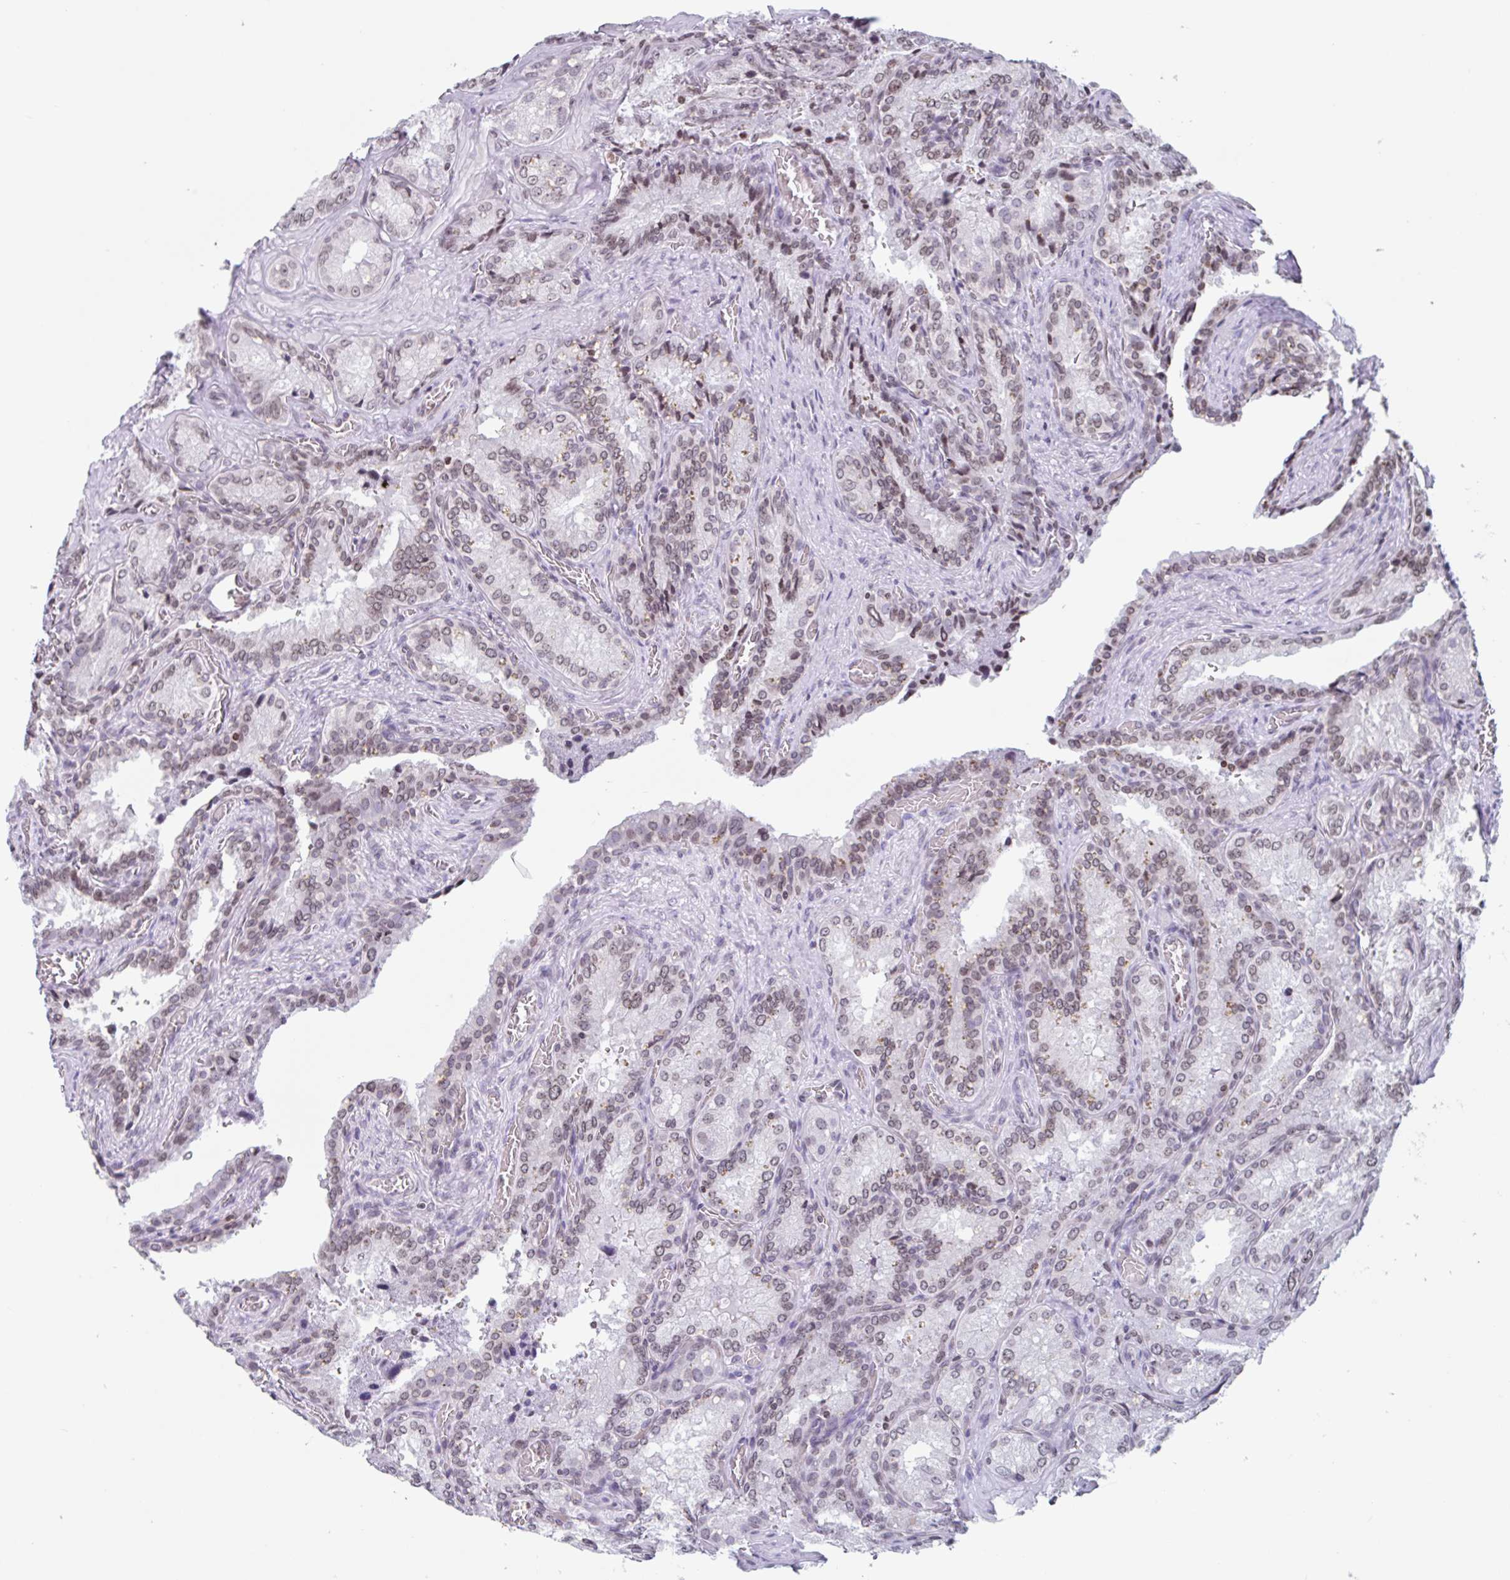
{"staining": {"intensity": "moderate", "quantity": ">75%", "location": "nuclear"}, "tissue": "seminal vesicle", "cell_type": "Glandular cells", "image_type": "normal", "snomed": [{"axis": "morphology", "description": "Normal tissue, NOS"}, {"axis": "topography", "description": "Seminal veicle"}], "caption": "Immunohistochemical staining of unremarkable human seminal vesicle exhibits >75% levels of moderate nuclear protein staining in about >75% of glandular cells.", "gene": "NOL6", "patient": {"sex": "male", "age": 47}}